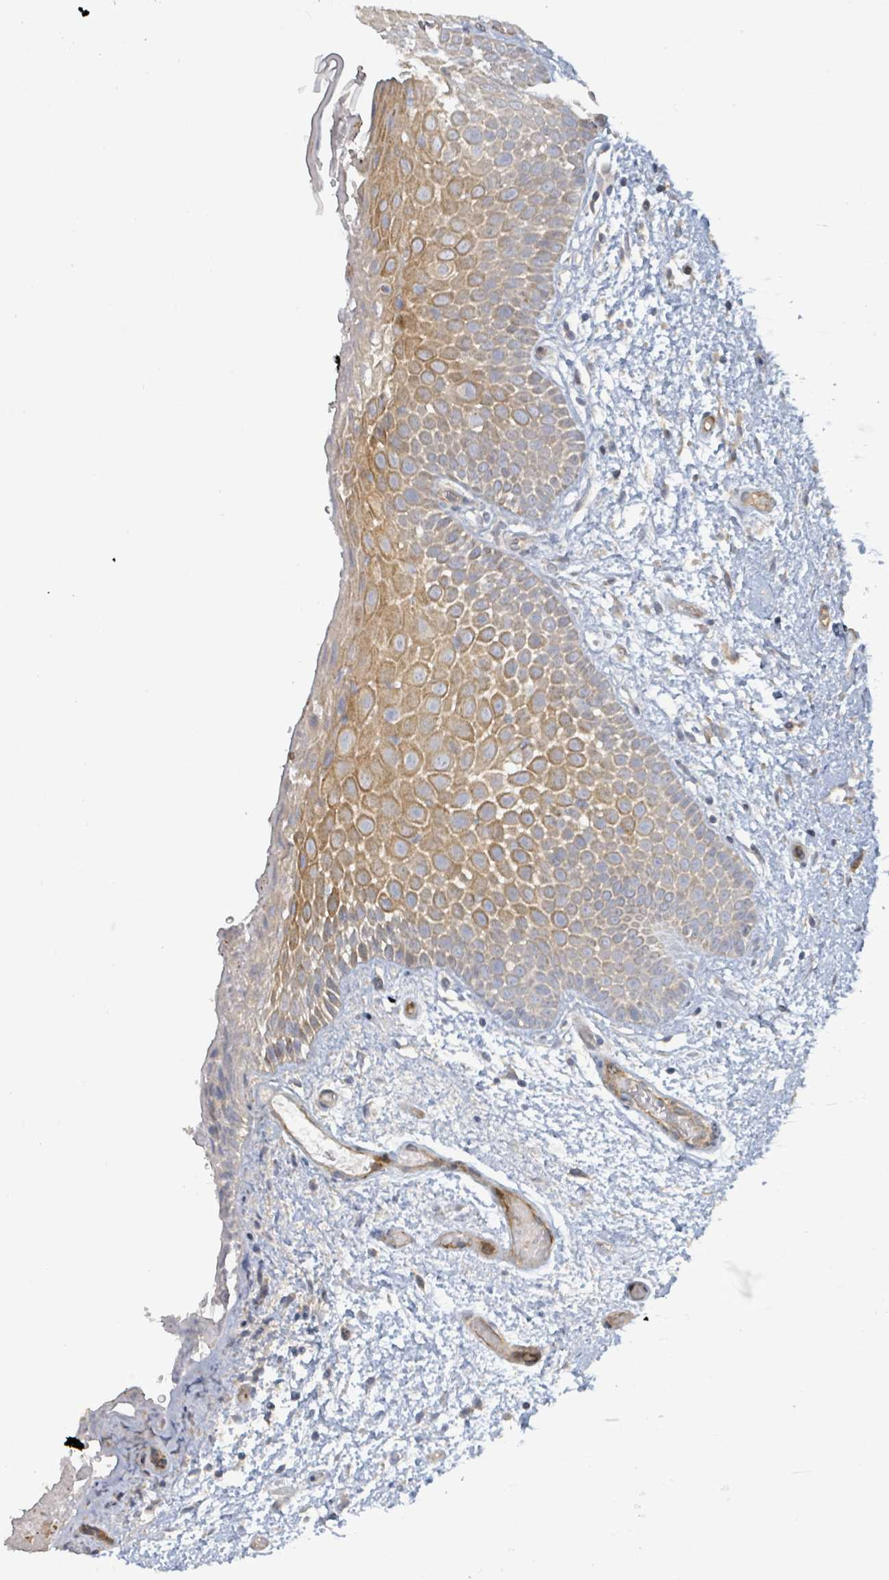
{"staining": {"intensity": "moderate", "quantity": ">75%", "location": "cytoplasmic/membranous"}, "tissue": "oral mucosa", "cell_type": "Squamous epithelial cells", "image_type": "normal", "snomed": [{"axis": "morphology", "description": "Normal tissue, NOS"}, {"axis": "morphology", "description": "Squamous cell carcinoma, NOS"}, {"axis": "topography", "description": "Oral tissue"}, {"axis": "topography", "description": "Tounge, NOS"}, {"axis": "topography", "description": "Head-Neck"}], "caption": "Moderate cytoplasmic/membranous expression is seen in about >75% of squamous epithelial cells in unremarkable oral mucosa.", "gene": "CFAP210", "patient": {"sex": "male", "age": 76}}